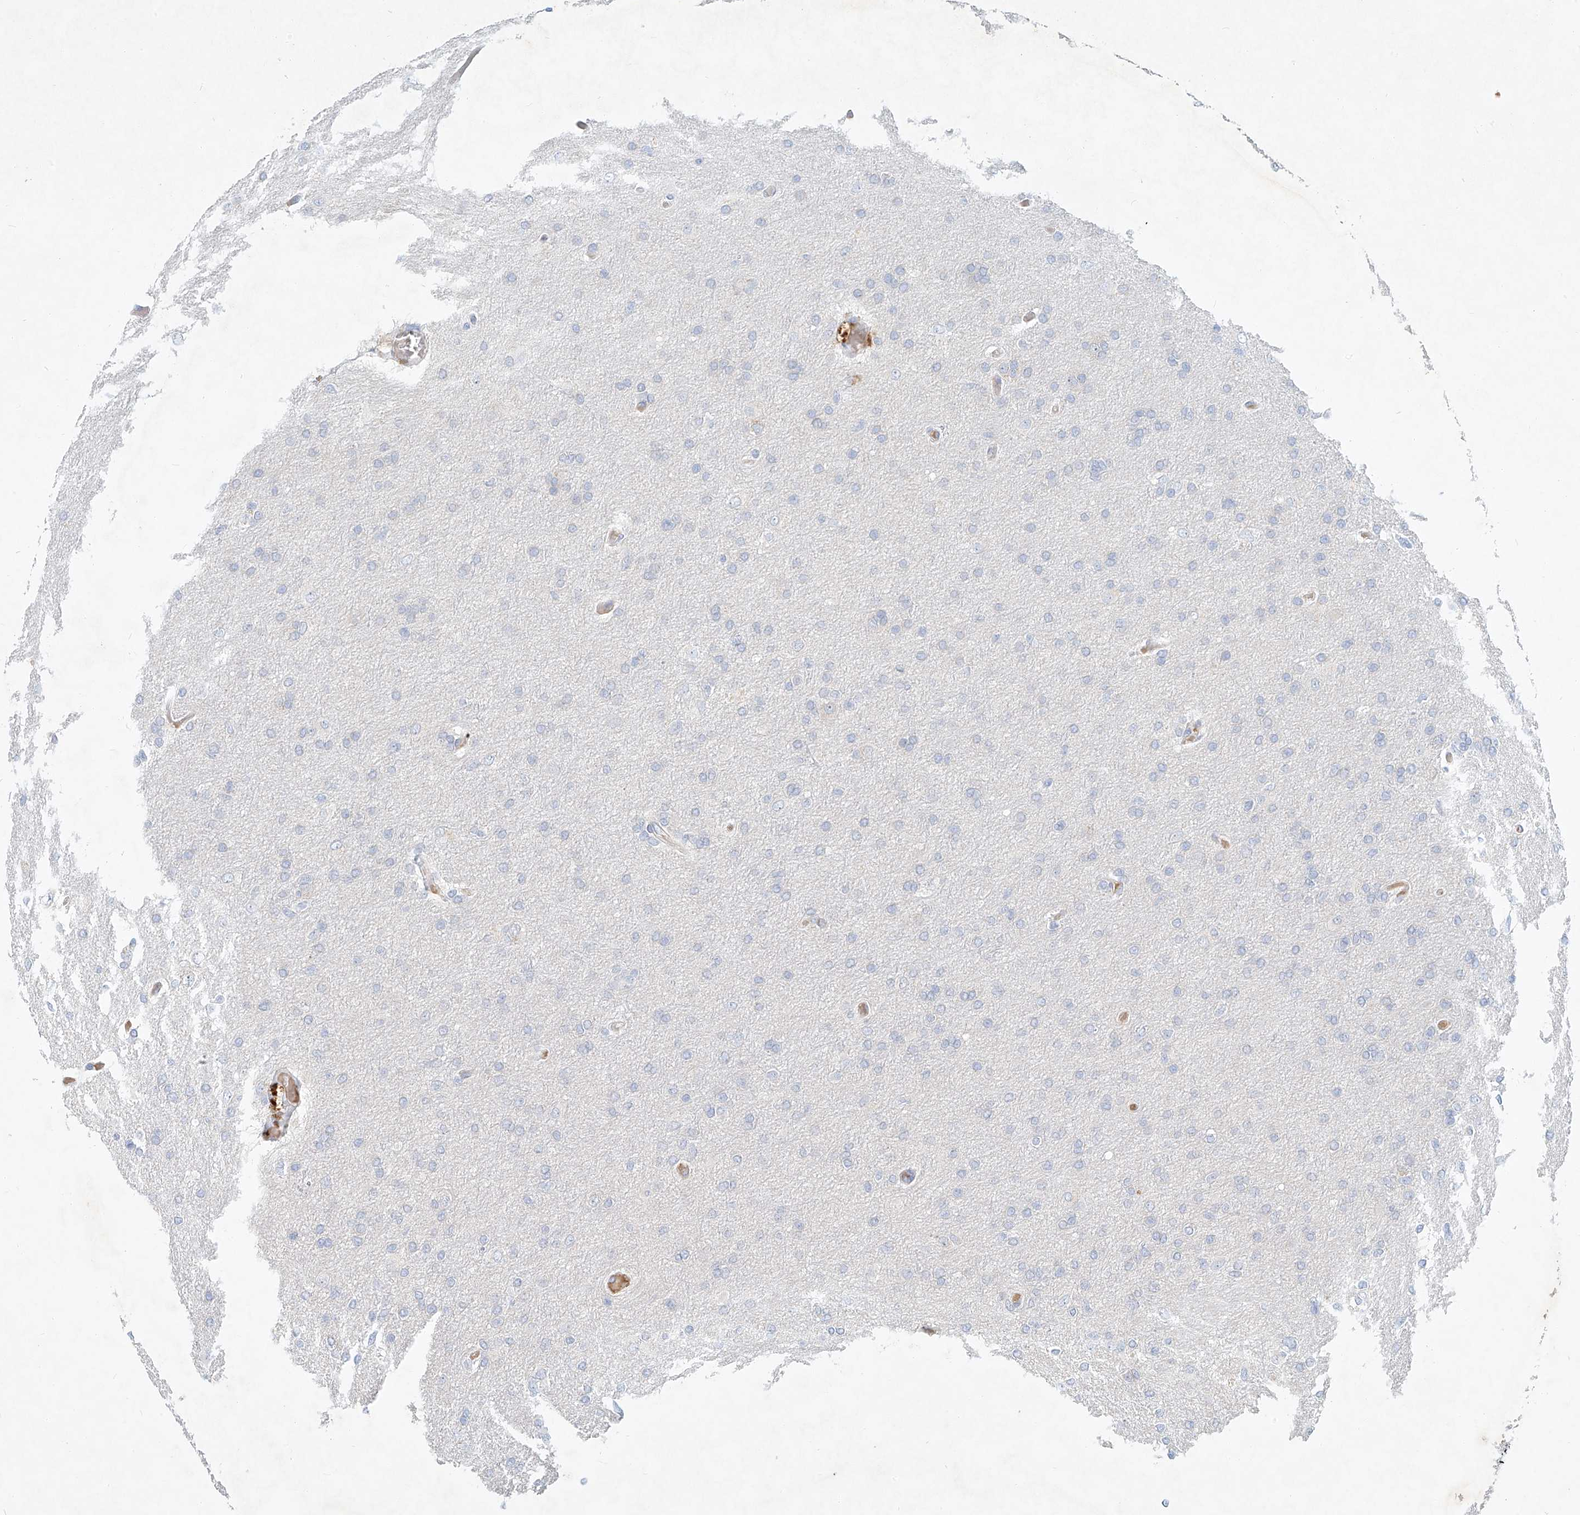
{"staining": {"intensity": "negative", "quantity": "none", "location": "none"}, "tissue": "glioma", "cell_type": "Tumor cells", "image_type": "cancer", "snomed": [{"axis": "morphology", "description": "Glioma, malignant, High grade"}, {"axis": "topography", "description": "Cerebral cortex"}], "caption": "High power microscopy image of an immunohistochemistry (IHC) micrograph of malignant high-grade glioma, revealing no significant staining in tumor cells.", "gene": "SYTL3", "patient": {"sex": "female", "age": 36}}